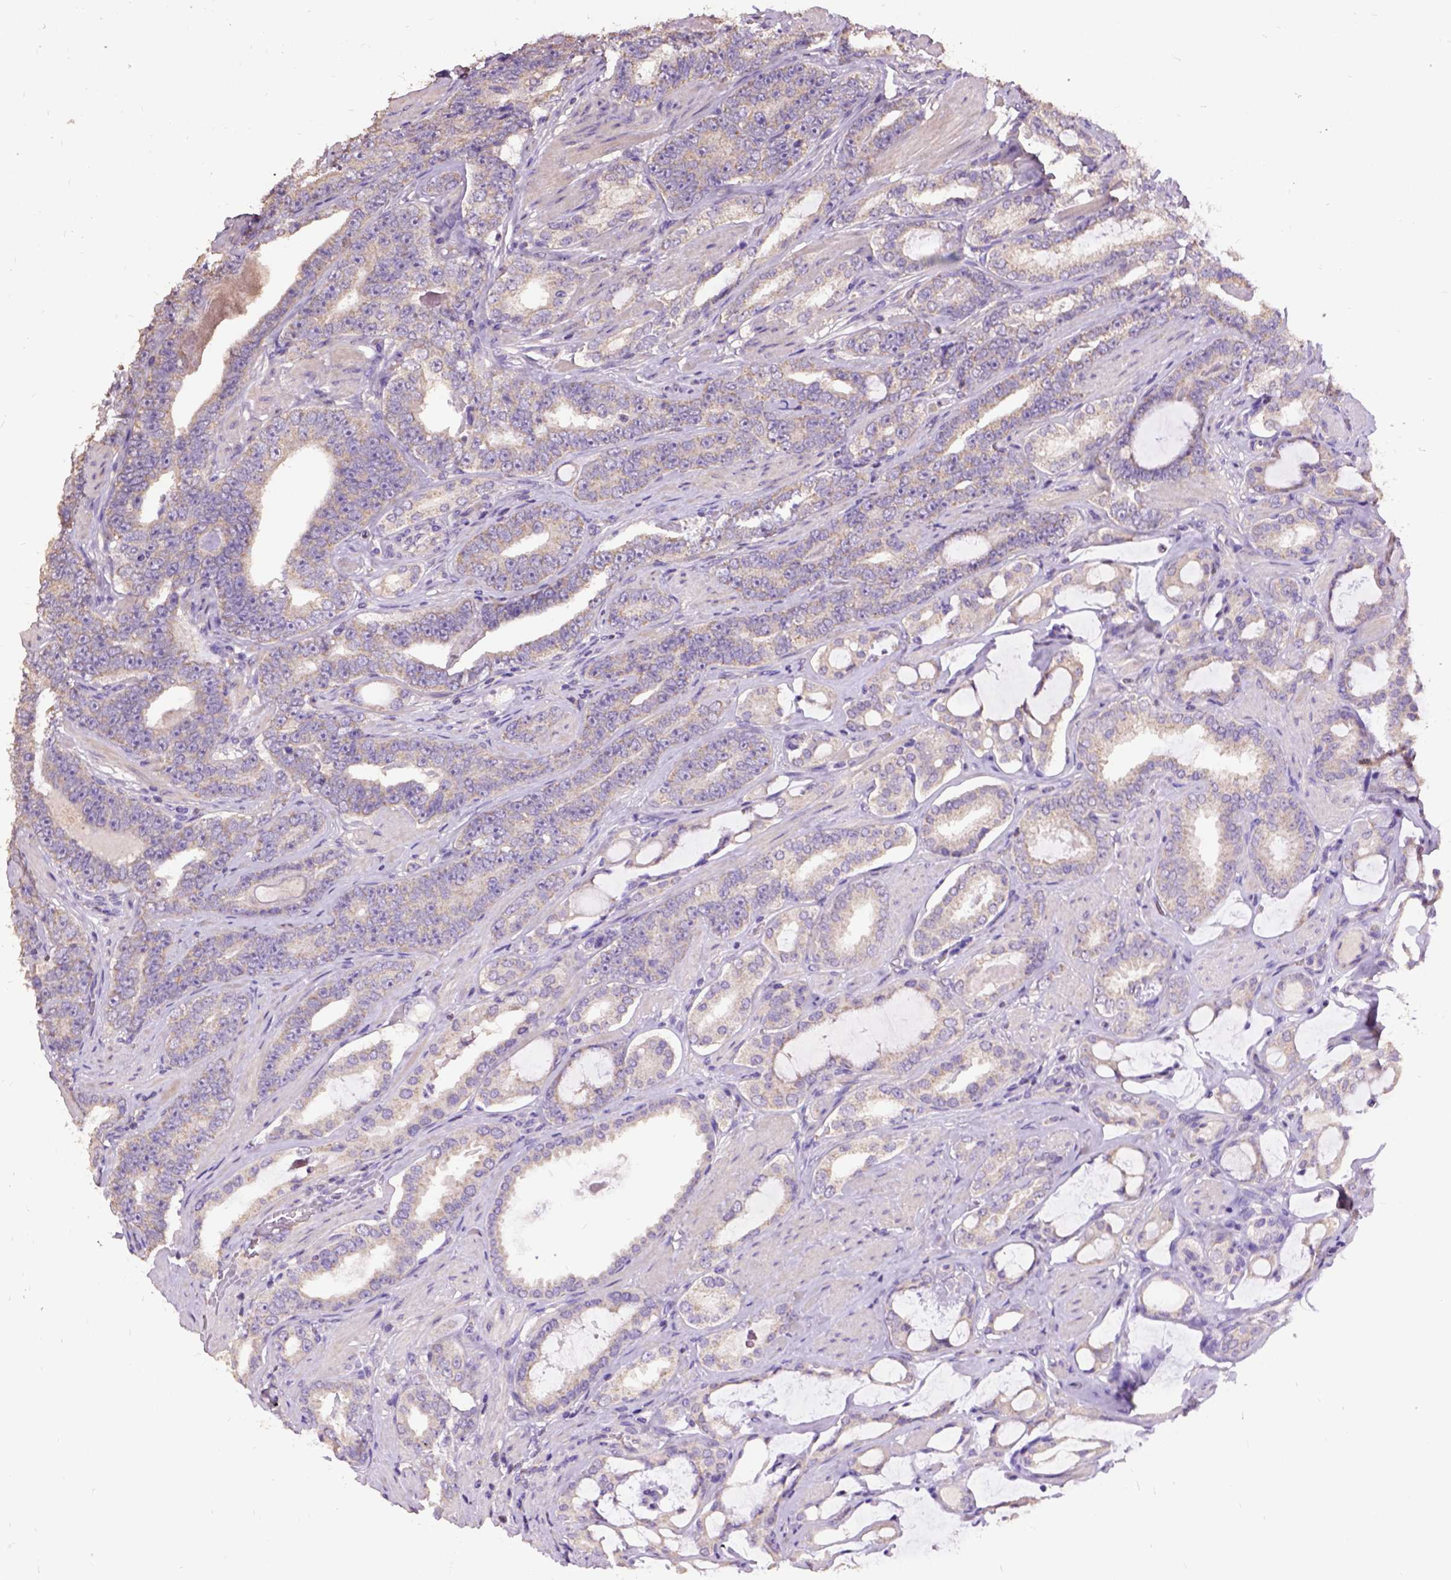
{"staining": {"intensity": "weak", "quantity": "25%-75%", "location": "cytoplasmic/membranous"}, "tissue": "prostate cancer", "cell_type": "Tumor cells", "image_type": "cancer", "snomed": [{"axis": "morphology", "description": "Adenocarcinoma, High grade"}, {"axis": "topography", "description": "Prostate"}], "caption": "Human prostate cancer stained with a brown dye displays weak cytoplasmic/membranous positive expression in approximately 25%-75% of tumor cells.", "gene": "DQX1", "patient": {"sex": "male", "age": 63}}